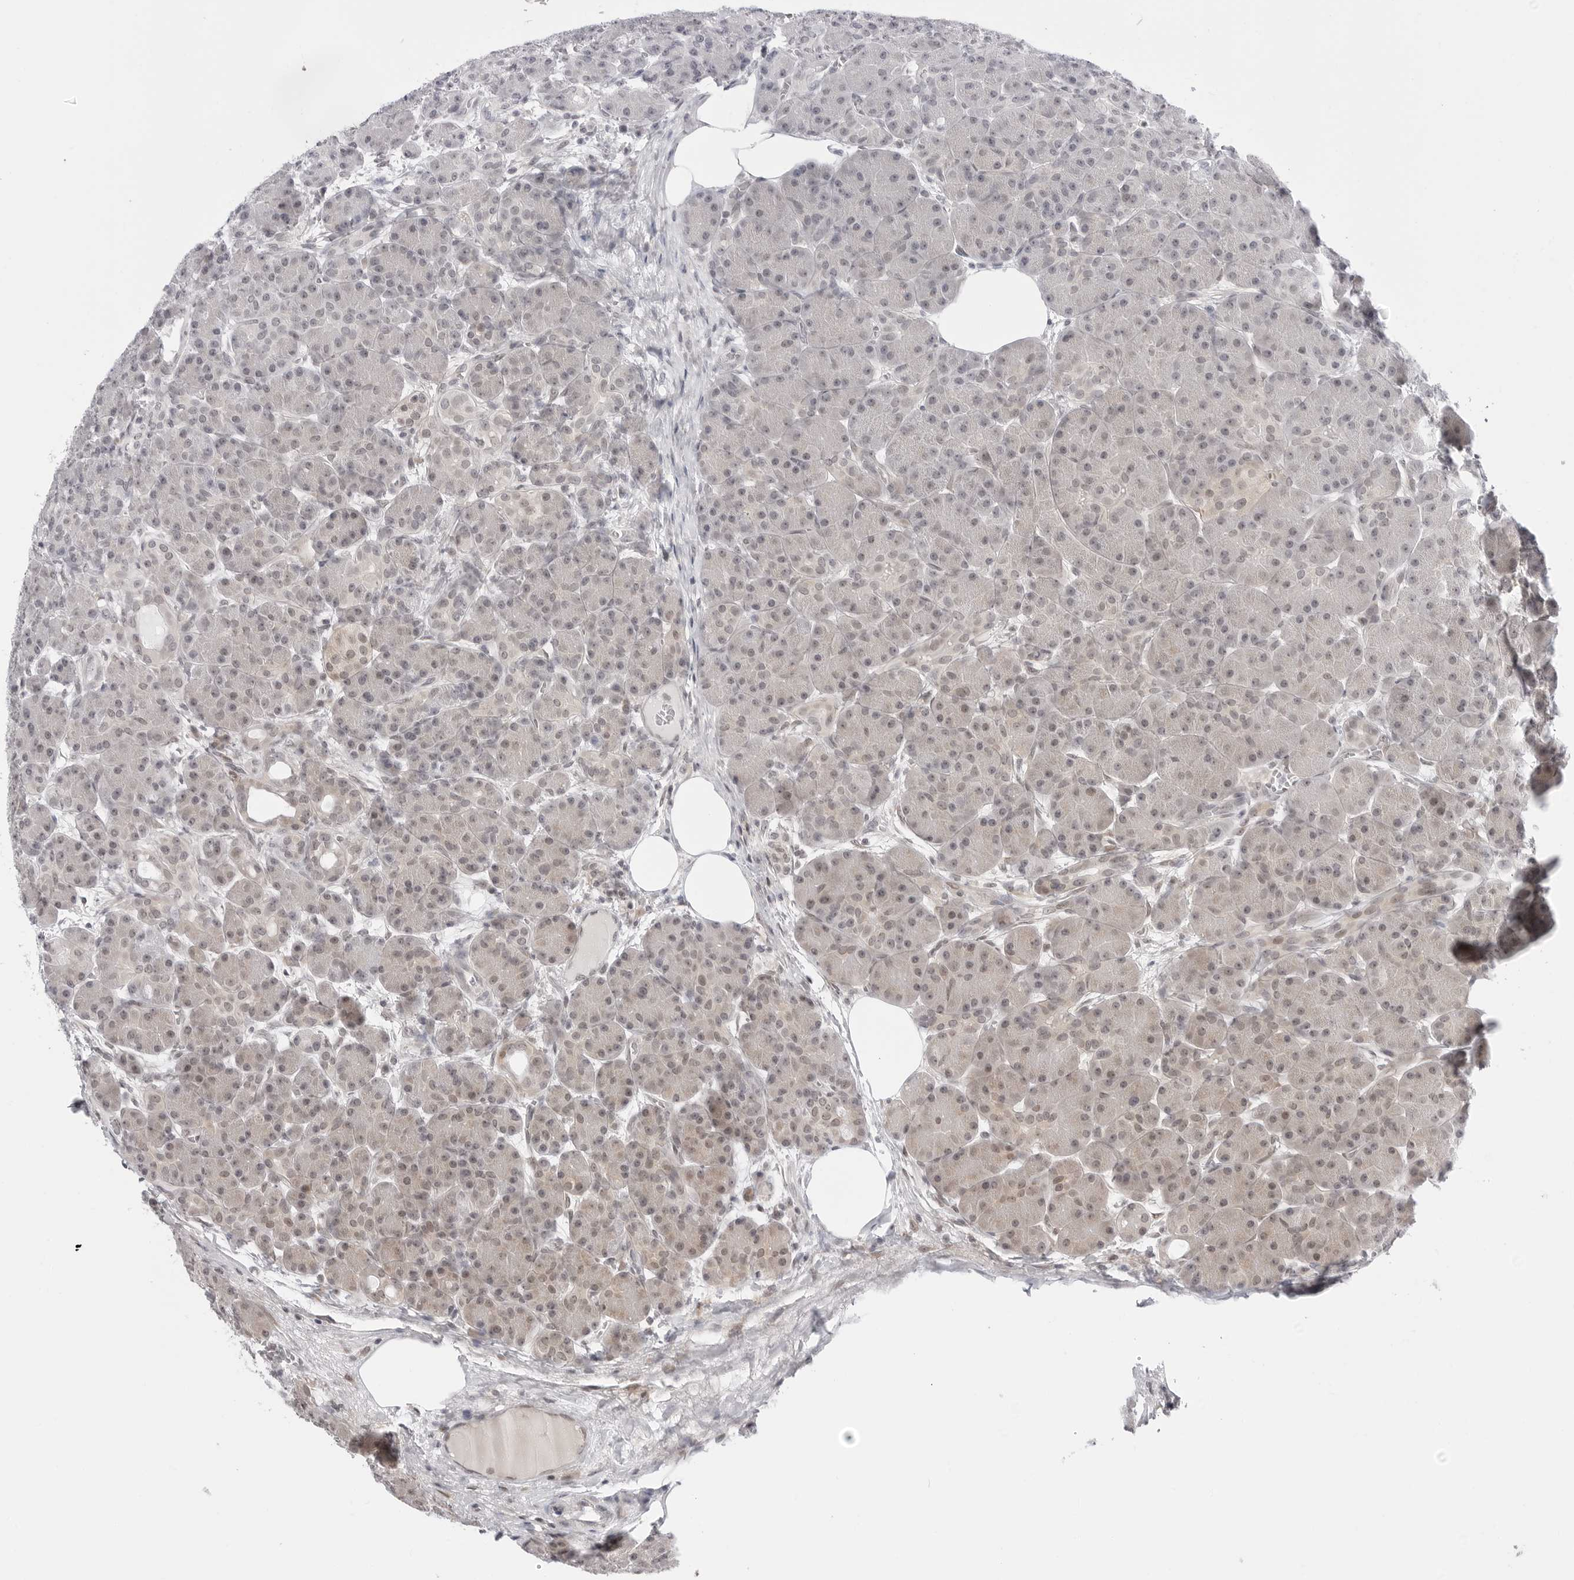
{"staining": {"intensity": "weak", "quantity": "25%-75%", "location": "cytoplasmic/membranous,nuclear"}, "tissue": "pancreas", "cell_type": "Exocrine glandular cells", "image_type": "normal", "snomed": [{"axis": "morphology", "description": "Normal tissue, NOS"}, {"axis": "topography", "description": "Pancreas"}], "caption": "Immunohistochemical staining of unremarkable pancreas exhibits weak cytoplasmic/membranous,nuclear protein expression in approximately 25%-75% of exocrine glandular cells.", "gene": "PPP2R5C", "patient": {"sex": "male", "age": 63}}